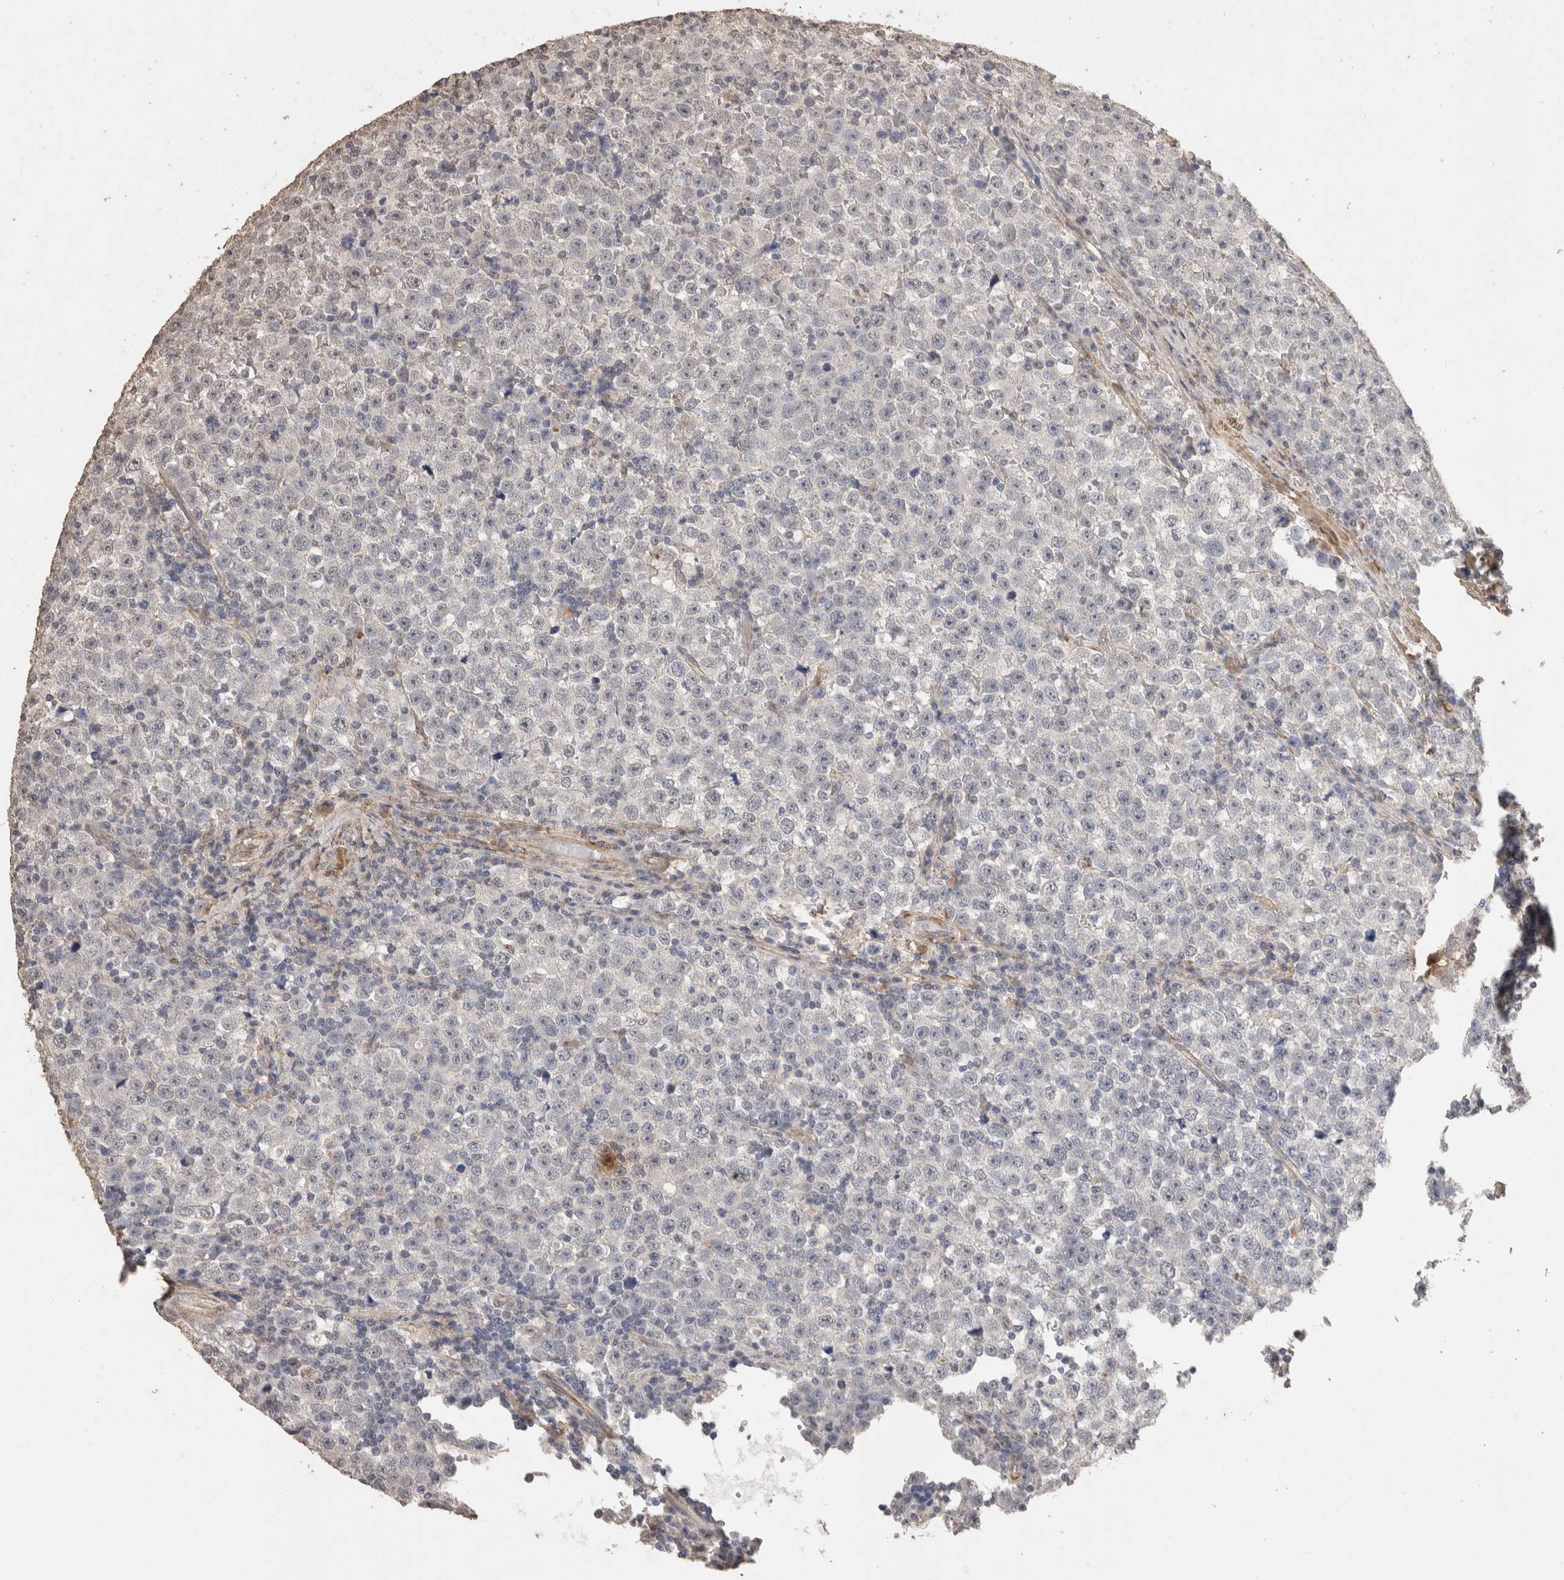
{"staining": {"intensity": "negative", "quantity": "none", "location": "none"}, "tissue": "testis cancer", "cell_type": "Tumor cells", "image_type": "cancer", "snomed": [{"axis": "morphology", "description": "Seminoma, NOS"}, {"axis": "topography", "description": "Testis"}], "caption": "An immunohistochemistry (IHC) micrograph of testis cancer (seminoma) is shown. There is no staining in tumor cells of testis cancer (seminoma). The staining was performed using DAB to visualize the protein expression in brown, while the nuclei were stained in blue with hematoxylin (Magnification: 20x).", "gene": "C1QTNF5", "patient": {"sex": "male", "age": 43}}